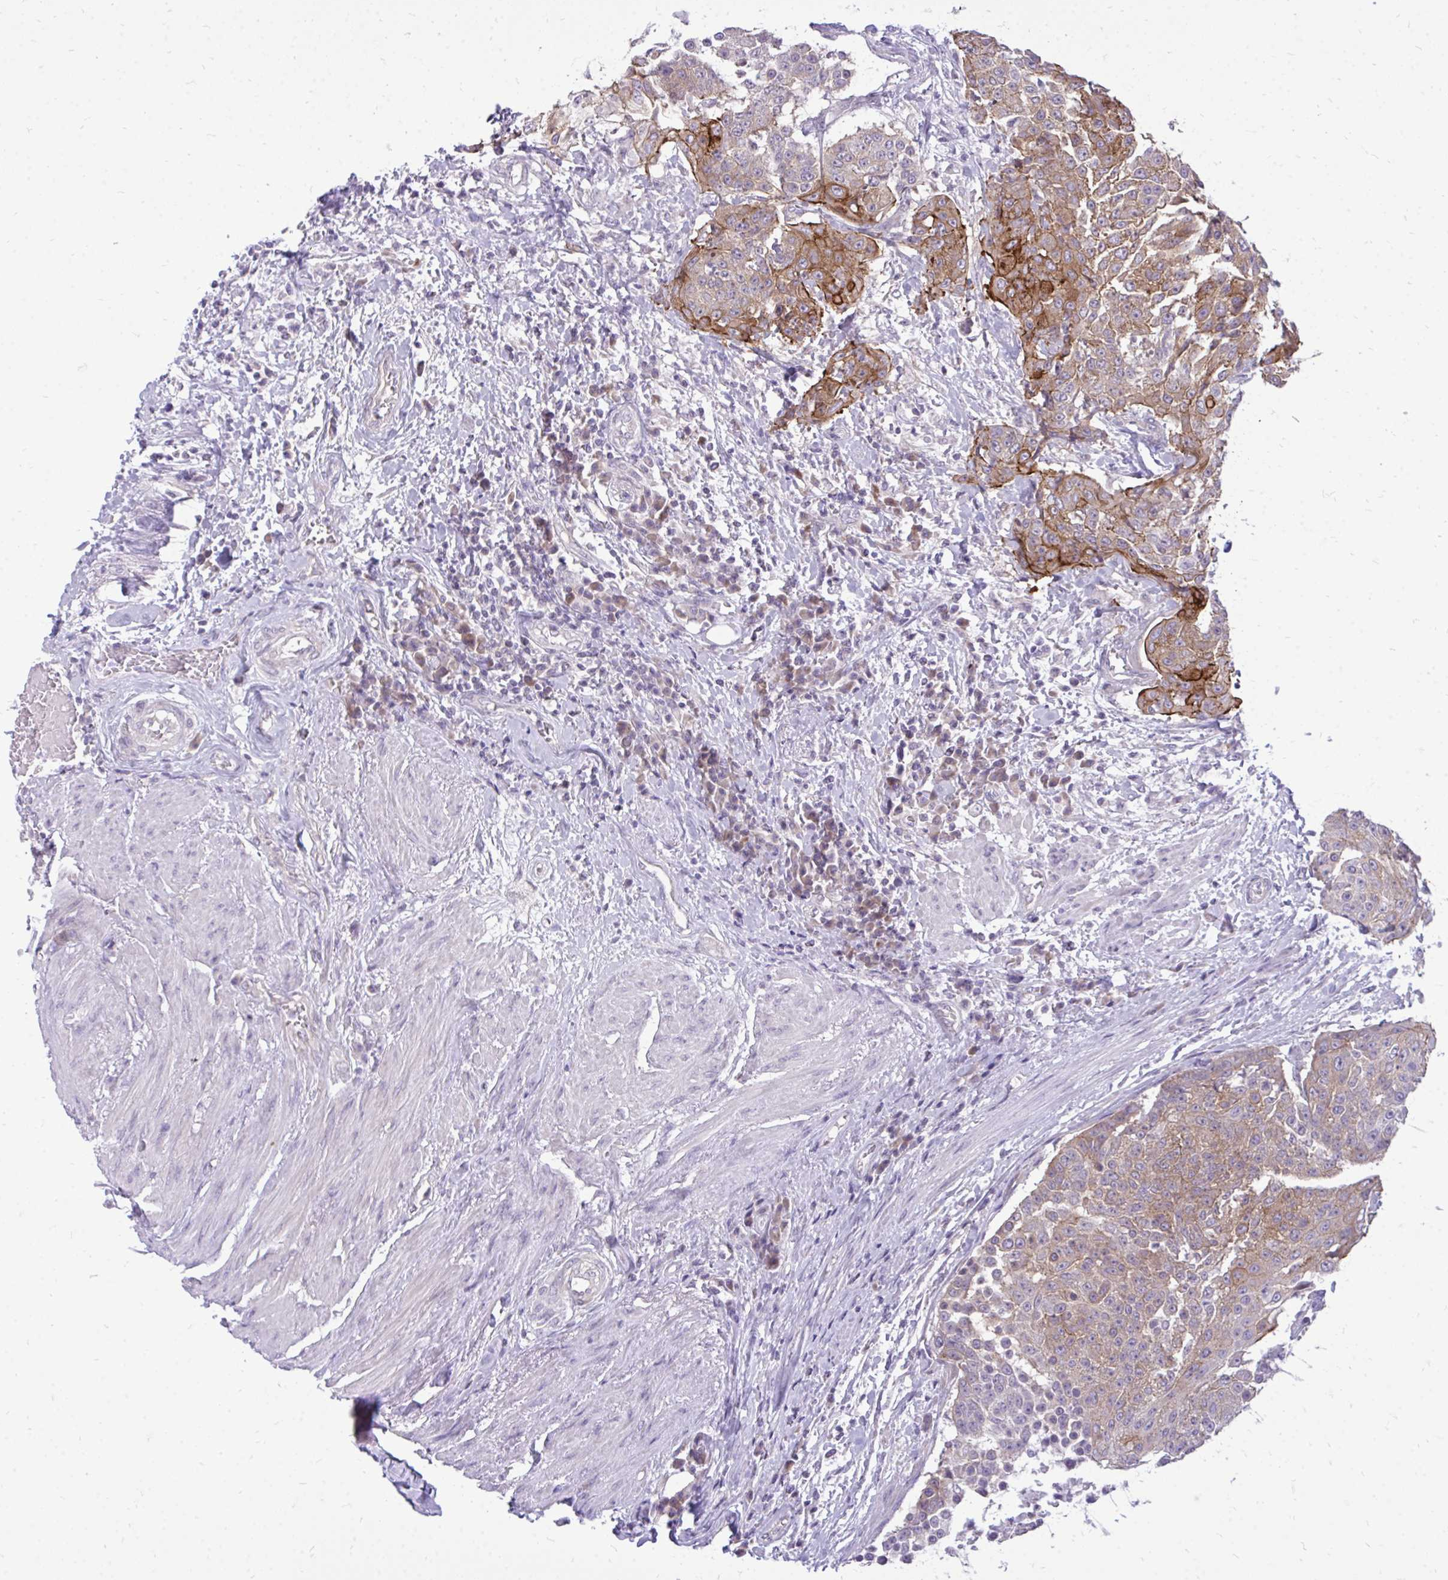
{"staining": {"intensity": "moderate", "quantity": "25%-75%", "location": "cytoplasmic/membranous"}, "tissue": "urothelial cancer", "cell_type": "Tumor cells", "image_type": "cancer", "snomed": [{"axis": "morphology", "description": "Urothelial carcinoma, High grade"}, {"axis": "topography", "description": "Urinary bladder"}], "caption": "About 25%-75% of tumor cells in urothelial cancer reveal moderate cytoplasmic/membranous protein expression as visualized by brown immunohistochemical staining.", "gene": "SPTBN2", "patient": {"sex": "female", "age": 63}}